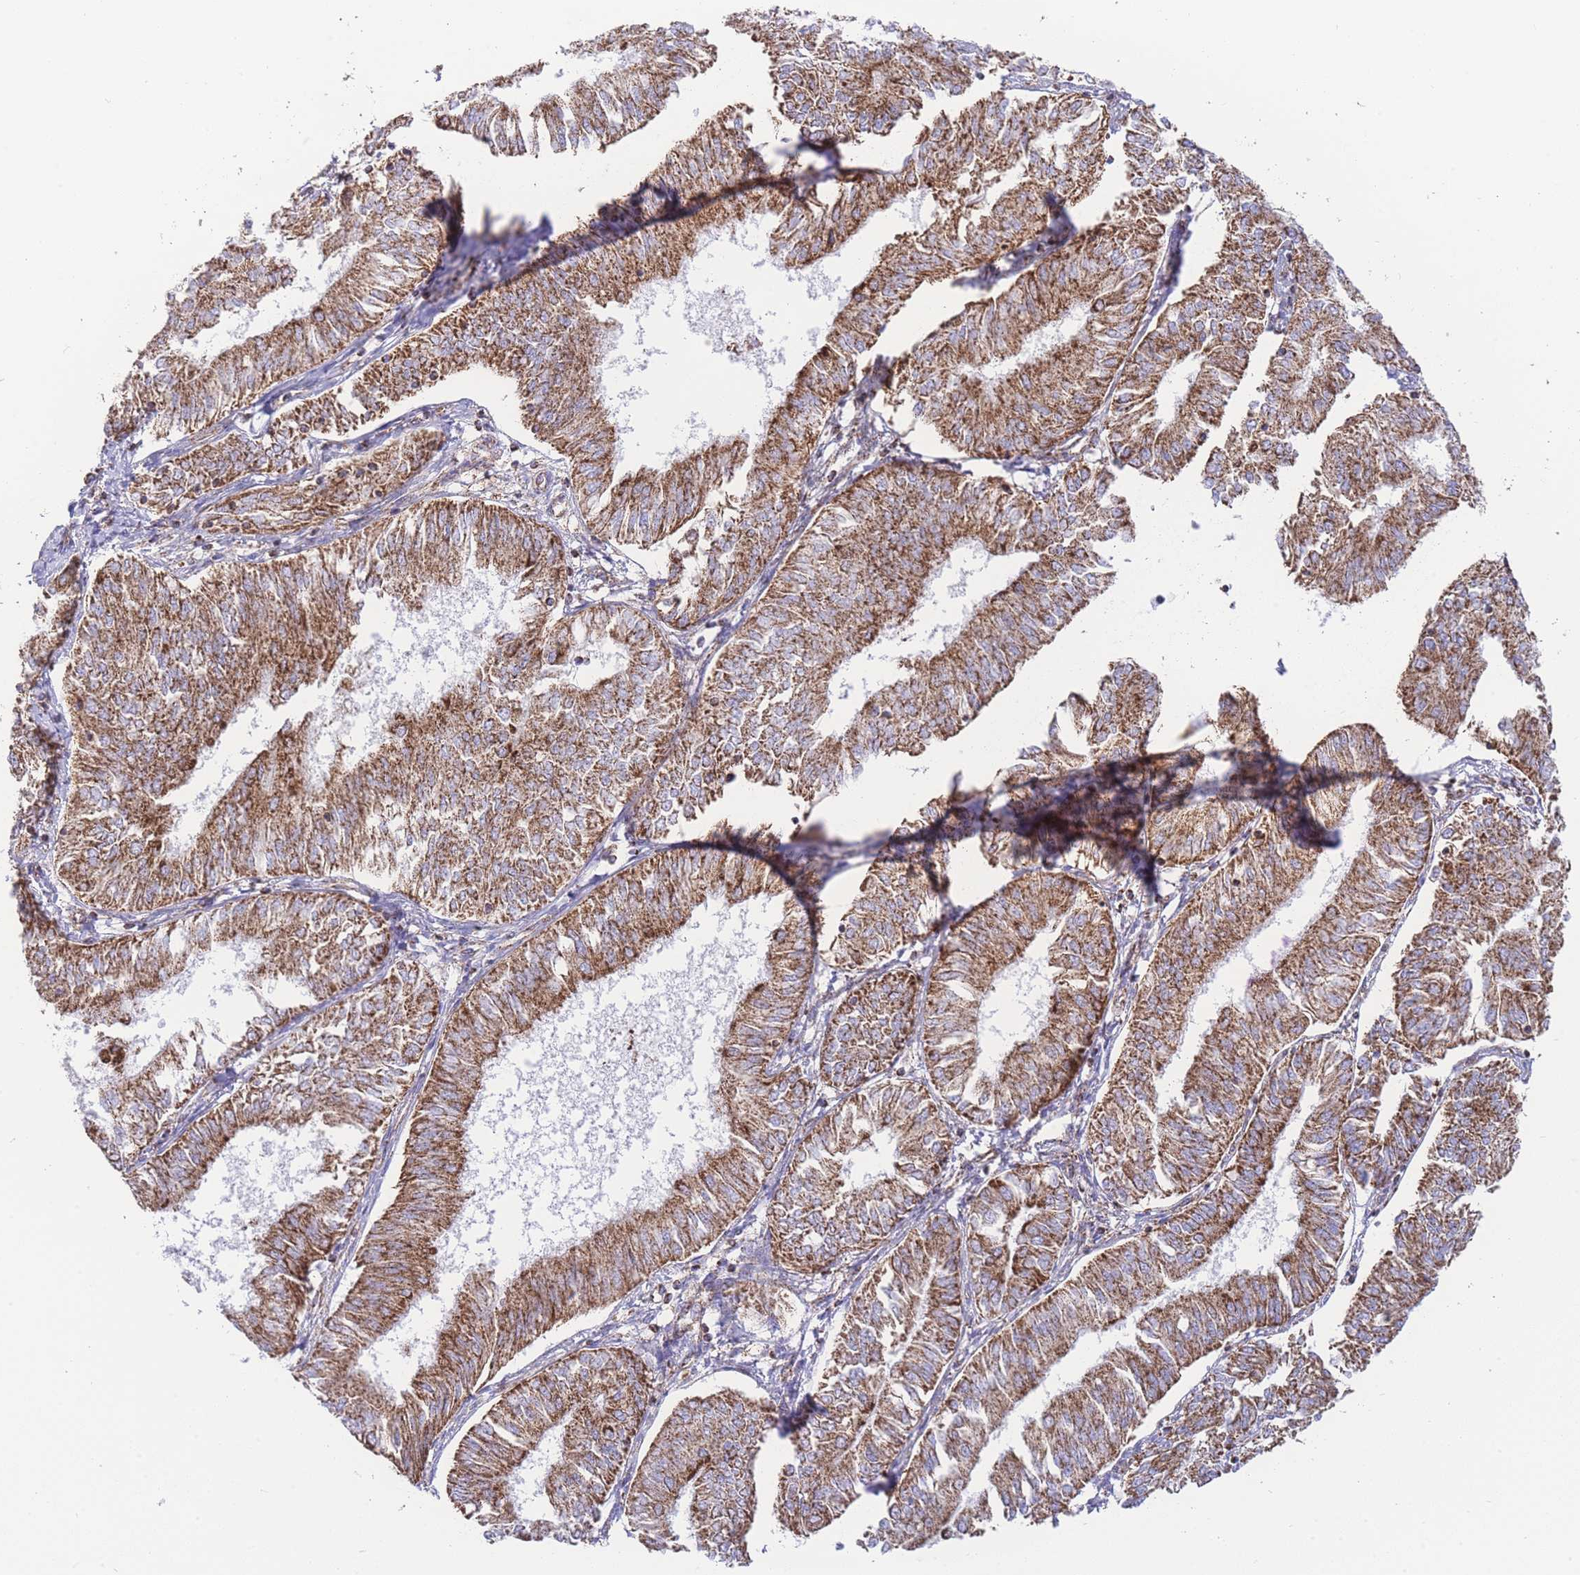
{"staining": {"intensity": "strong", "quantity": ">75%", "location": "cytoplasmic/membranous"}, "tissue": "endometrial cancer", "cell_type": "Tumor cells", "image_type": "cancer", "snomed": [{"axis": "morphology", "description": "Adenocarcinoma, NOS"}, {"axis": "topography", "description": "Endometrium"}], "caption": "Protein expression analysis of human endometrial cancer reveals strong cytoplasmic/membranous positivity in about >75% of tumor cells.", "gene": "GSTM1", "patient": {"sex": "female", "age": 58}}